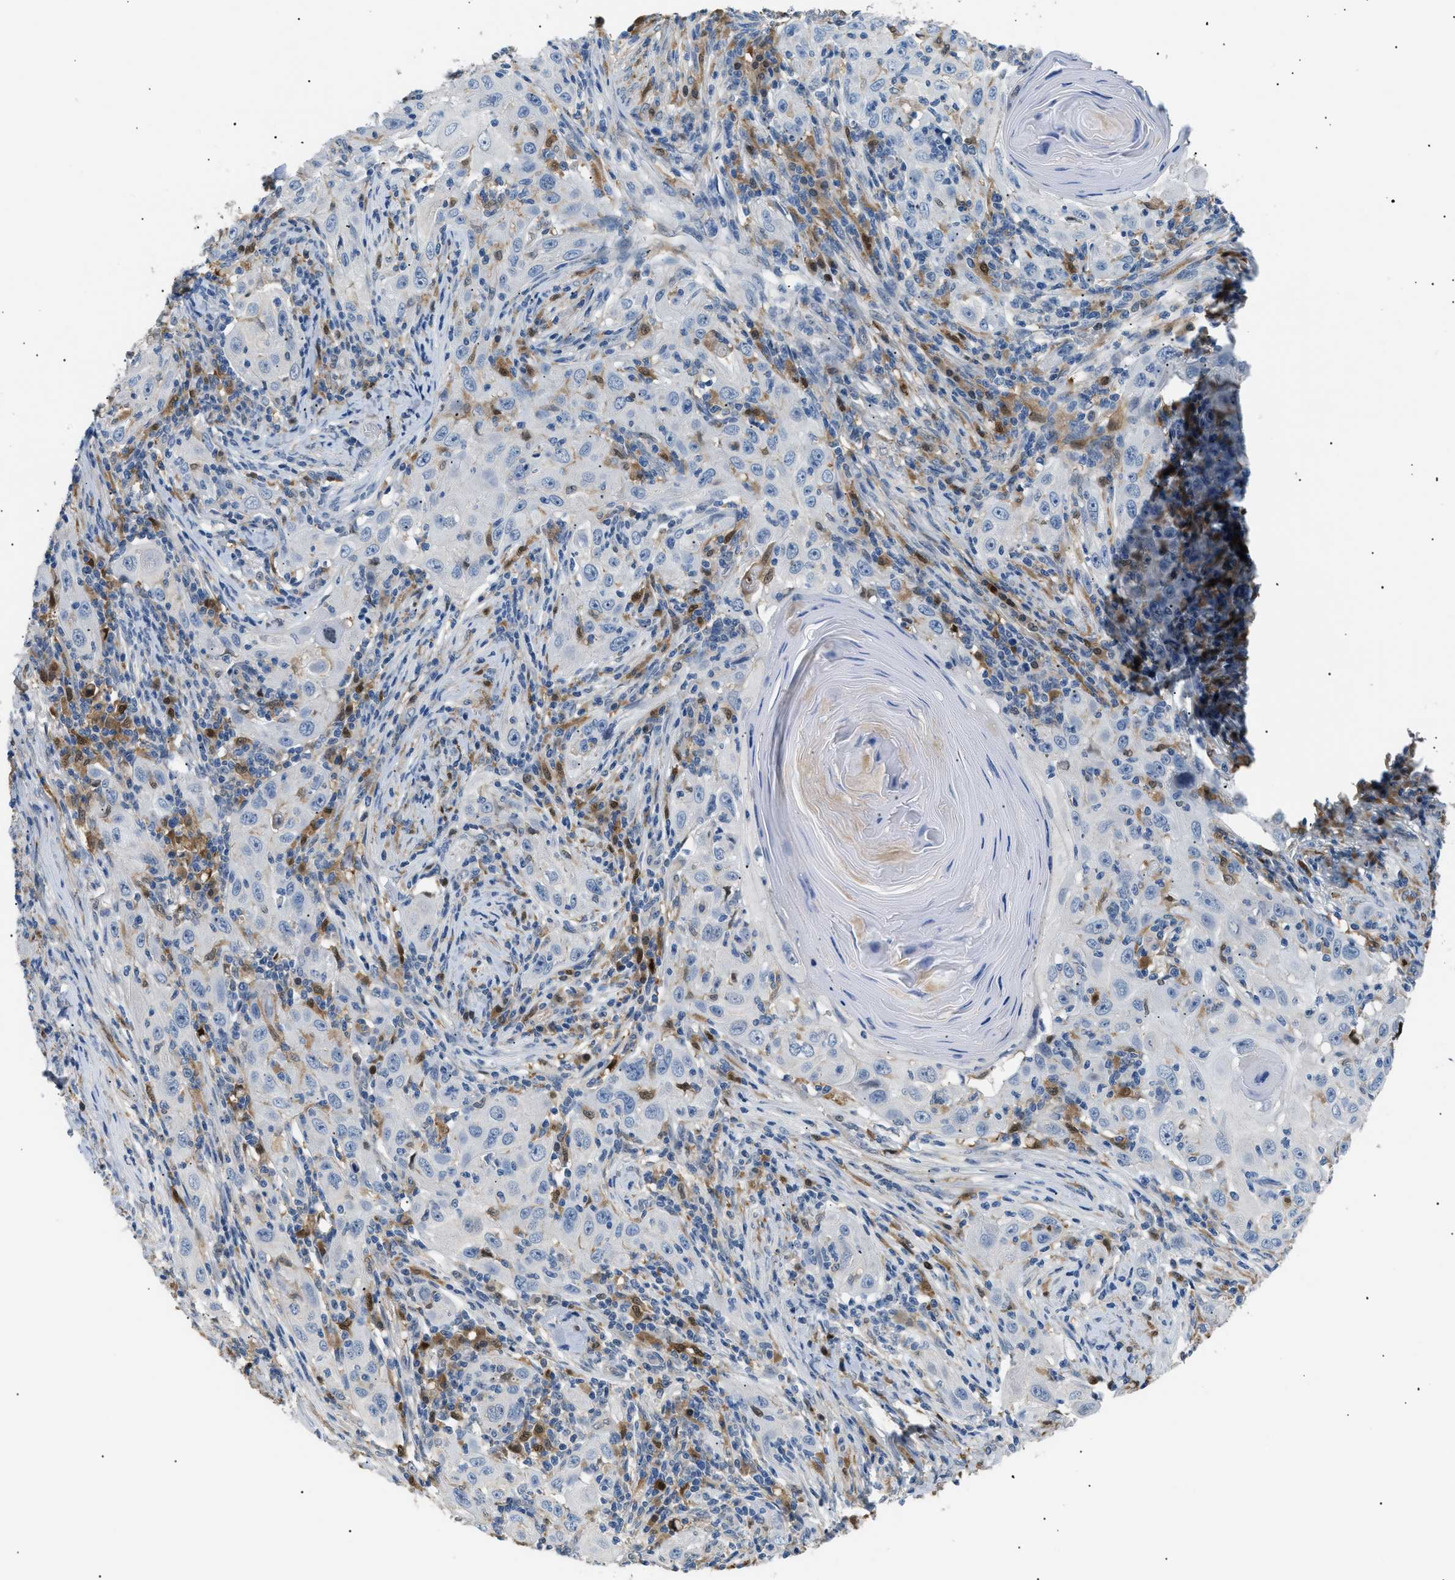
{"staining": {"intensity": "negative", "quantity": "none", "location": "none"}, "tissue": "skin cancer", "cell_type": "Tumor cells", "image_type": "cancer", "snomed": [{"axis": "morphology", "description": "Squamous cell carcinoma, NOS"}, {"axis": "topography", "description": "Skin"}], "caption": "Skin cancer (squamous cell carcinoma) was stained to show a protein in brown. There is no significant expression in tumor cells.", "gene": "AKR1A1", "patient": {"sex": "female", "age": 88}}